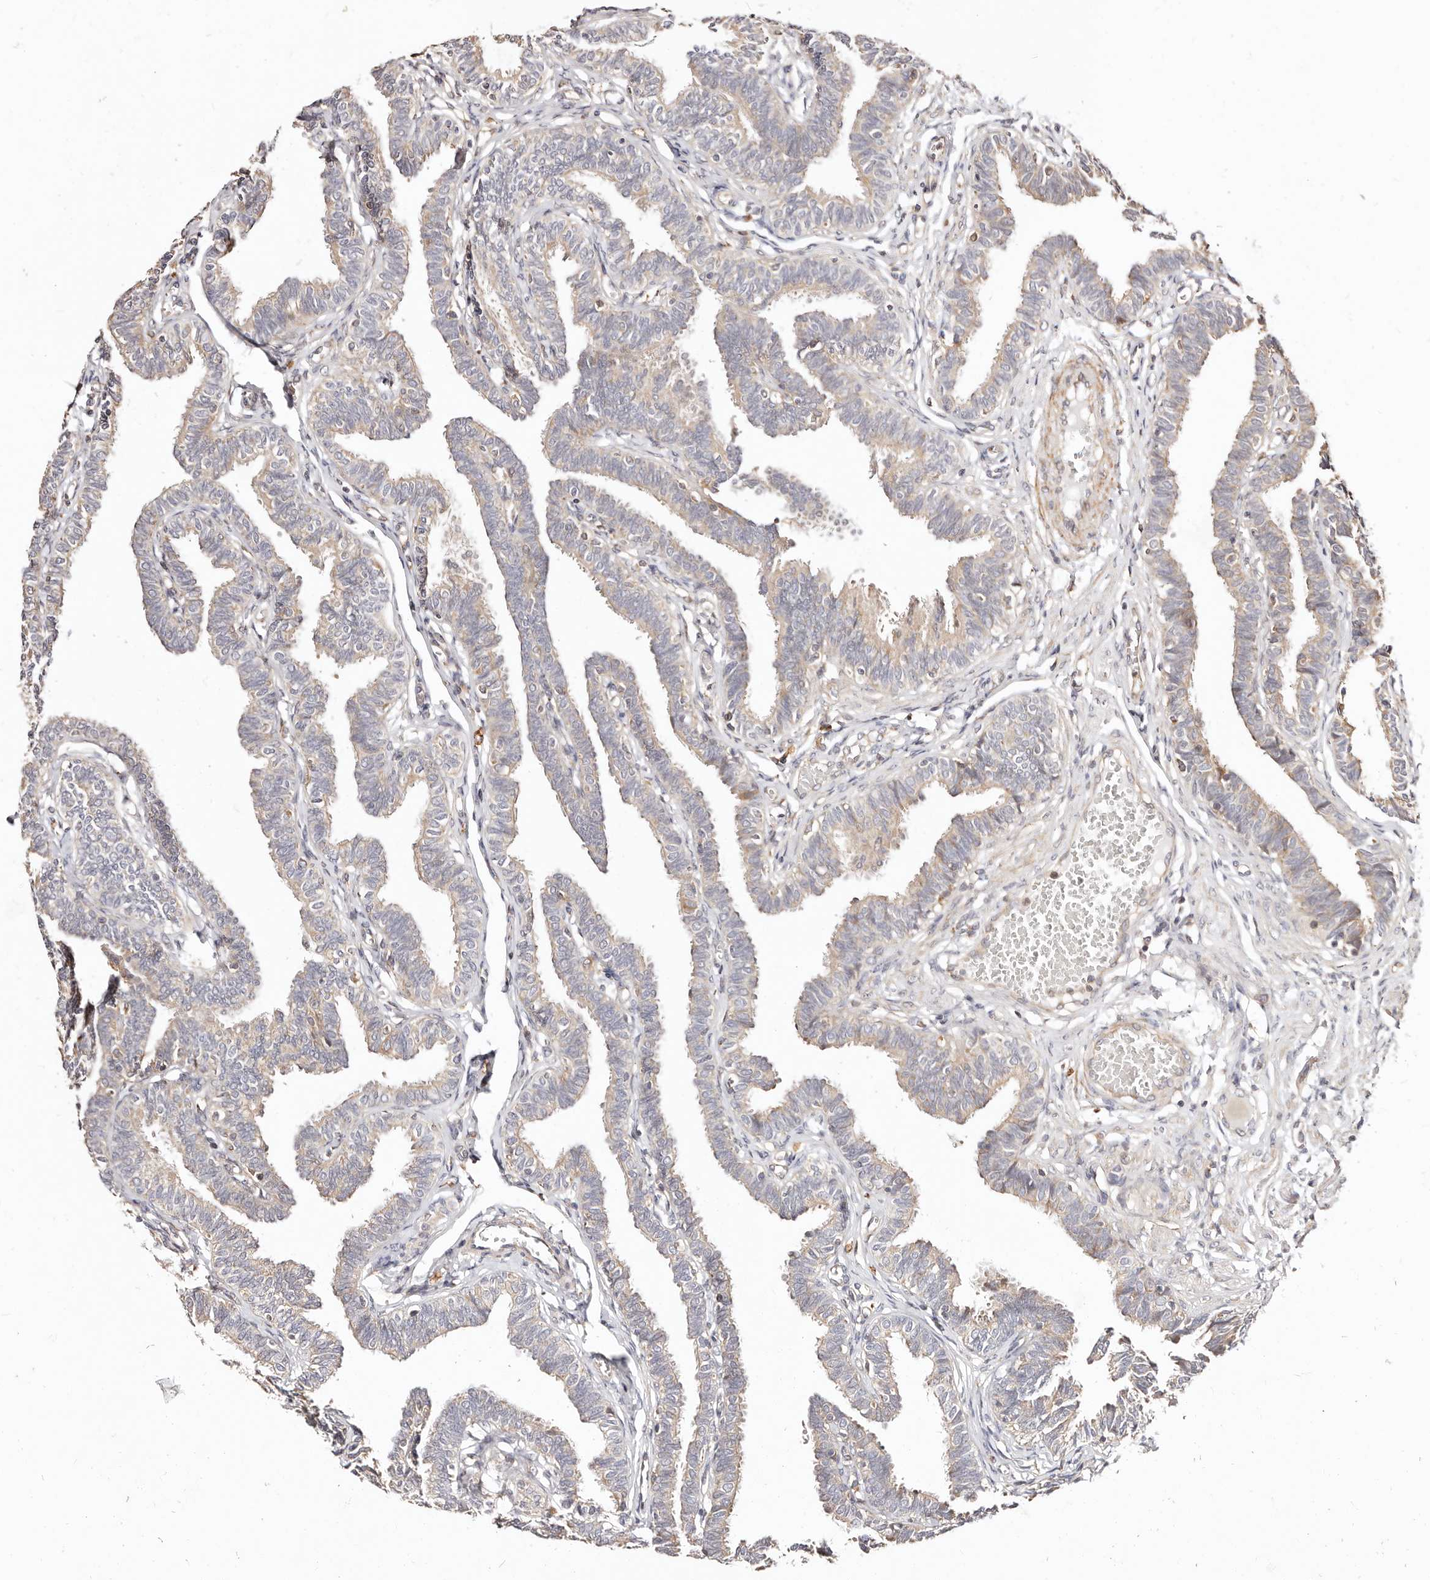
{"staining": {"intensity": "weak", "quantity": "25%-75%", "location": "cytoplasmic/membranous"}, "tissue": "fallopian tube", "cell_type": "Glandular cells", "image_type": "normal", "snomed": [{"axis": "morphology", "description": "Normal tissue, NOS"}, {"axis": "topography", "description": "Fallopian tube"}, {"axis": "topography", "description": "Ovary"}], "caption": "Weak cytoplasmic/membranous staining for a protein is appreciated in approximately 25%-75% of glandular cells of unremarkable fallopian tube using immunohistochemistry (IHC).", "gene": "MAPK1", "patient": {"sex": "female", "age": 23}}